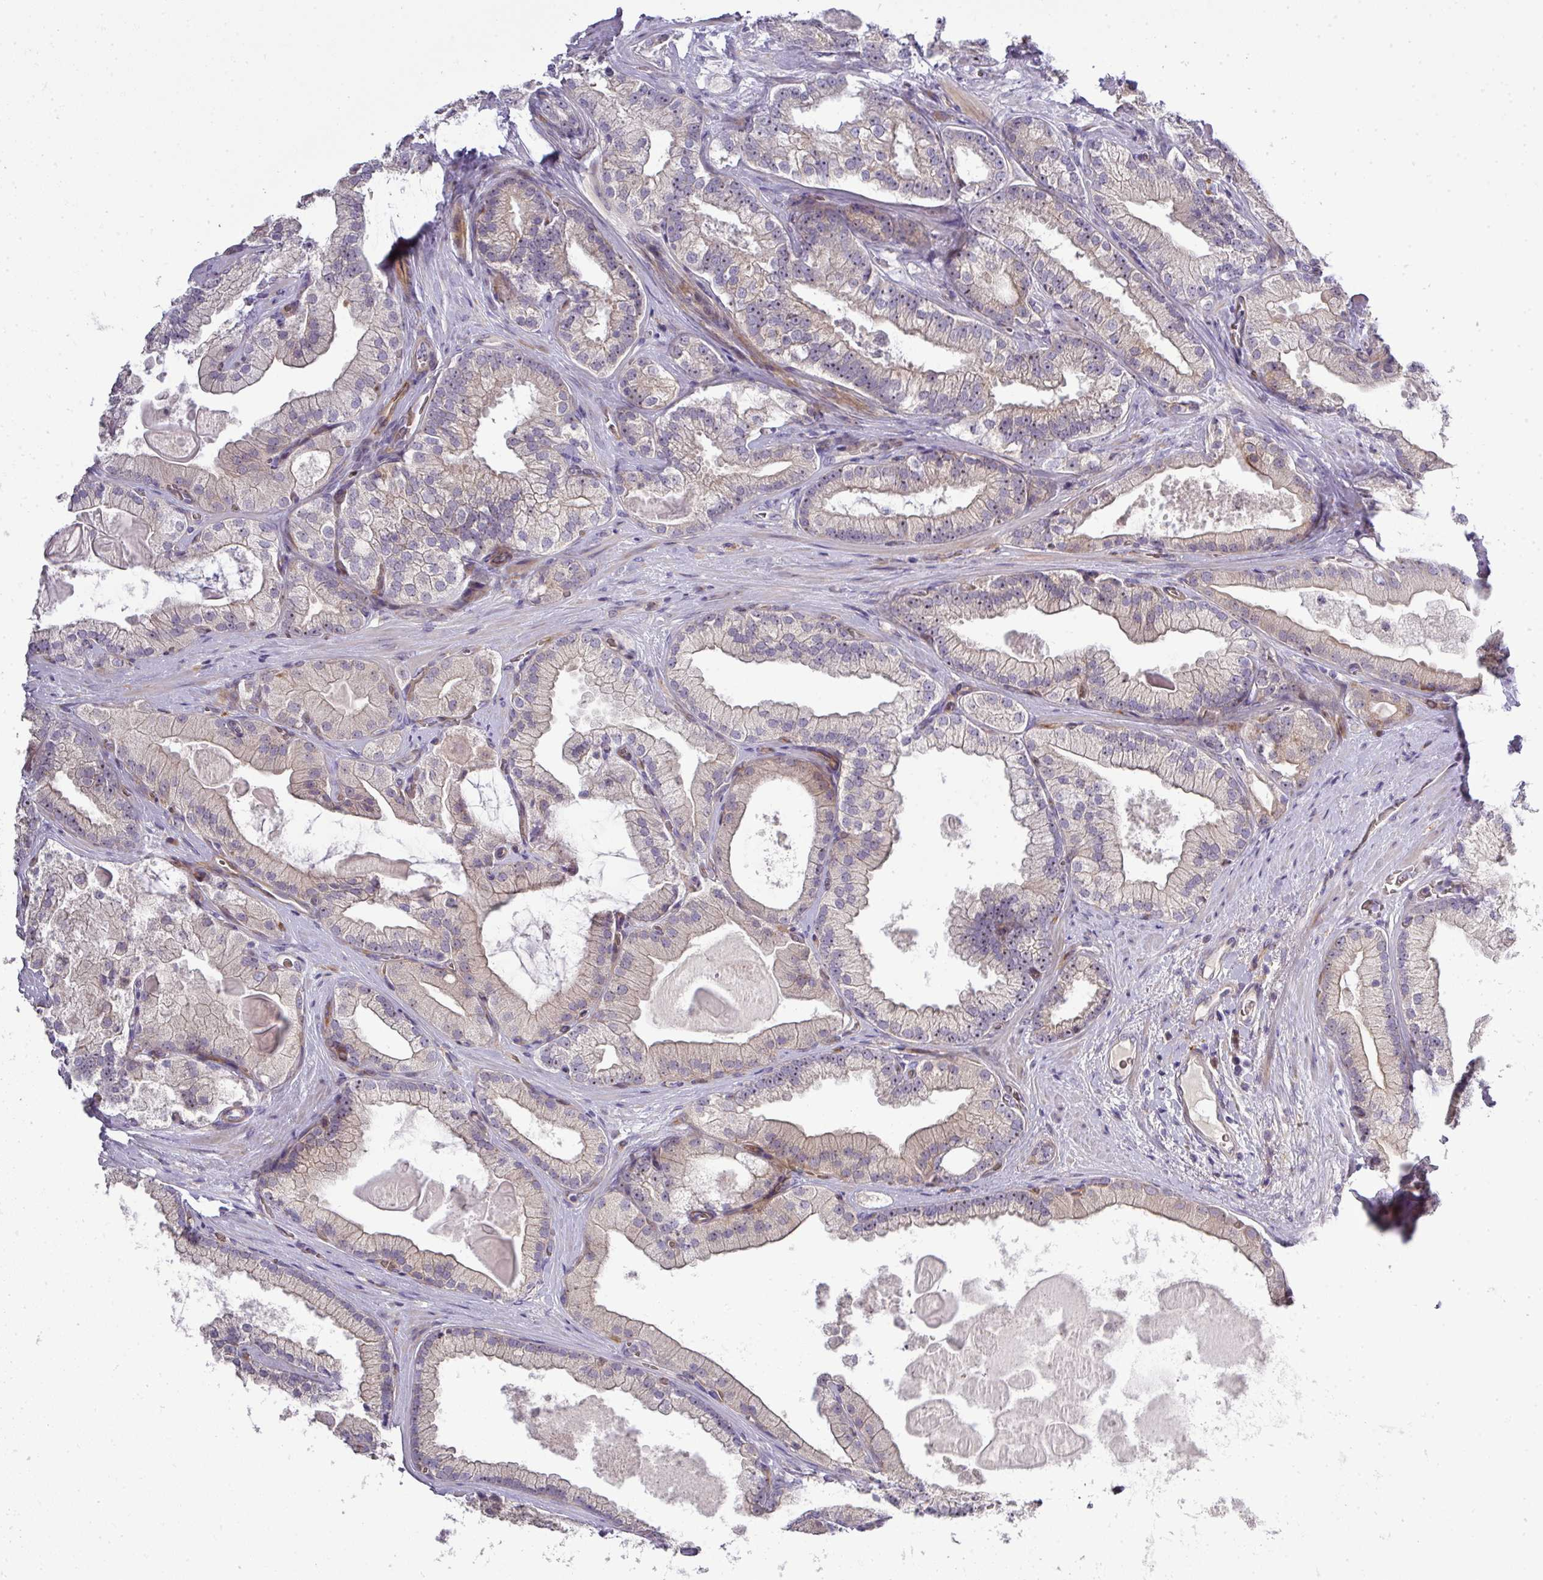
{"staining": {"intensity": "negative", "quantity": "none", "location": "none"}, "tissue": "prostate cancer", "cell_type": "Tumor cells", "image_type": "cancer", "snomed": [{"axis": "morphology", "description": "Adenocarcinoma, High grade"}, {"axis": "topography", "description": "Prostate"}], "caption": "Tumor cells are negative for brown protein staining in prostate cancer. (DAB (3,3'-diaminobenzidine) immunohistochemistry with hematoxylin counter stain).", "gene": "ATP6V1F", "patient": {"sex": "male", "age": 68}}